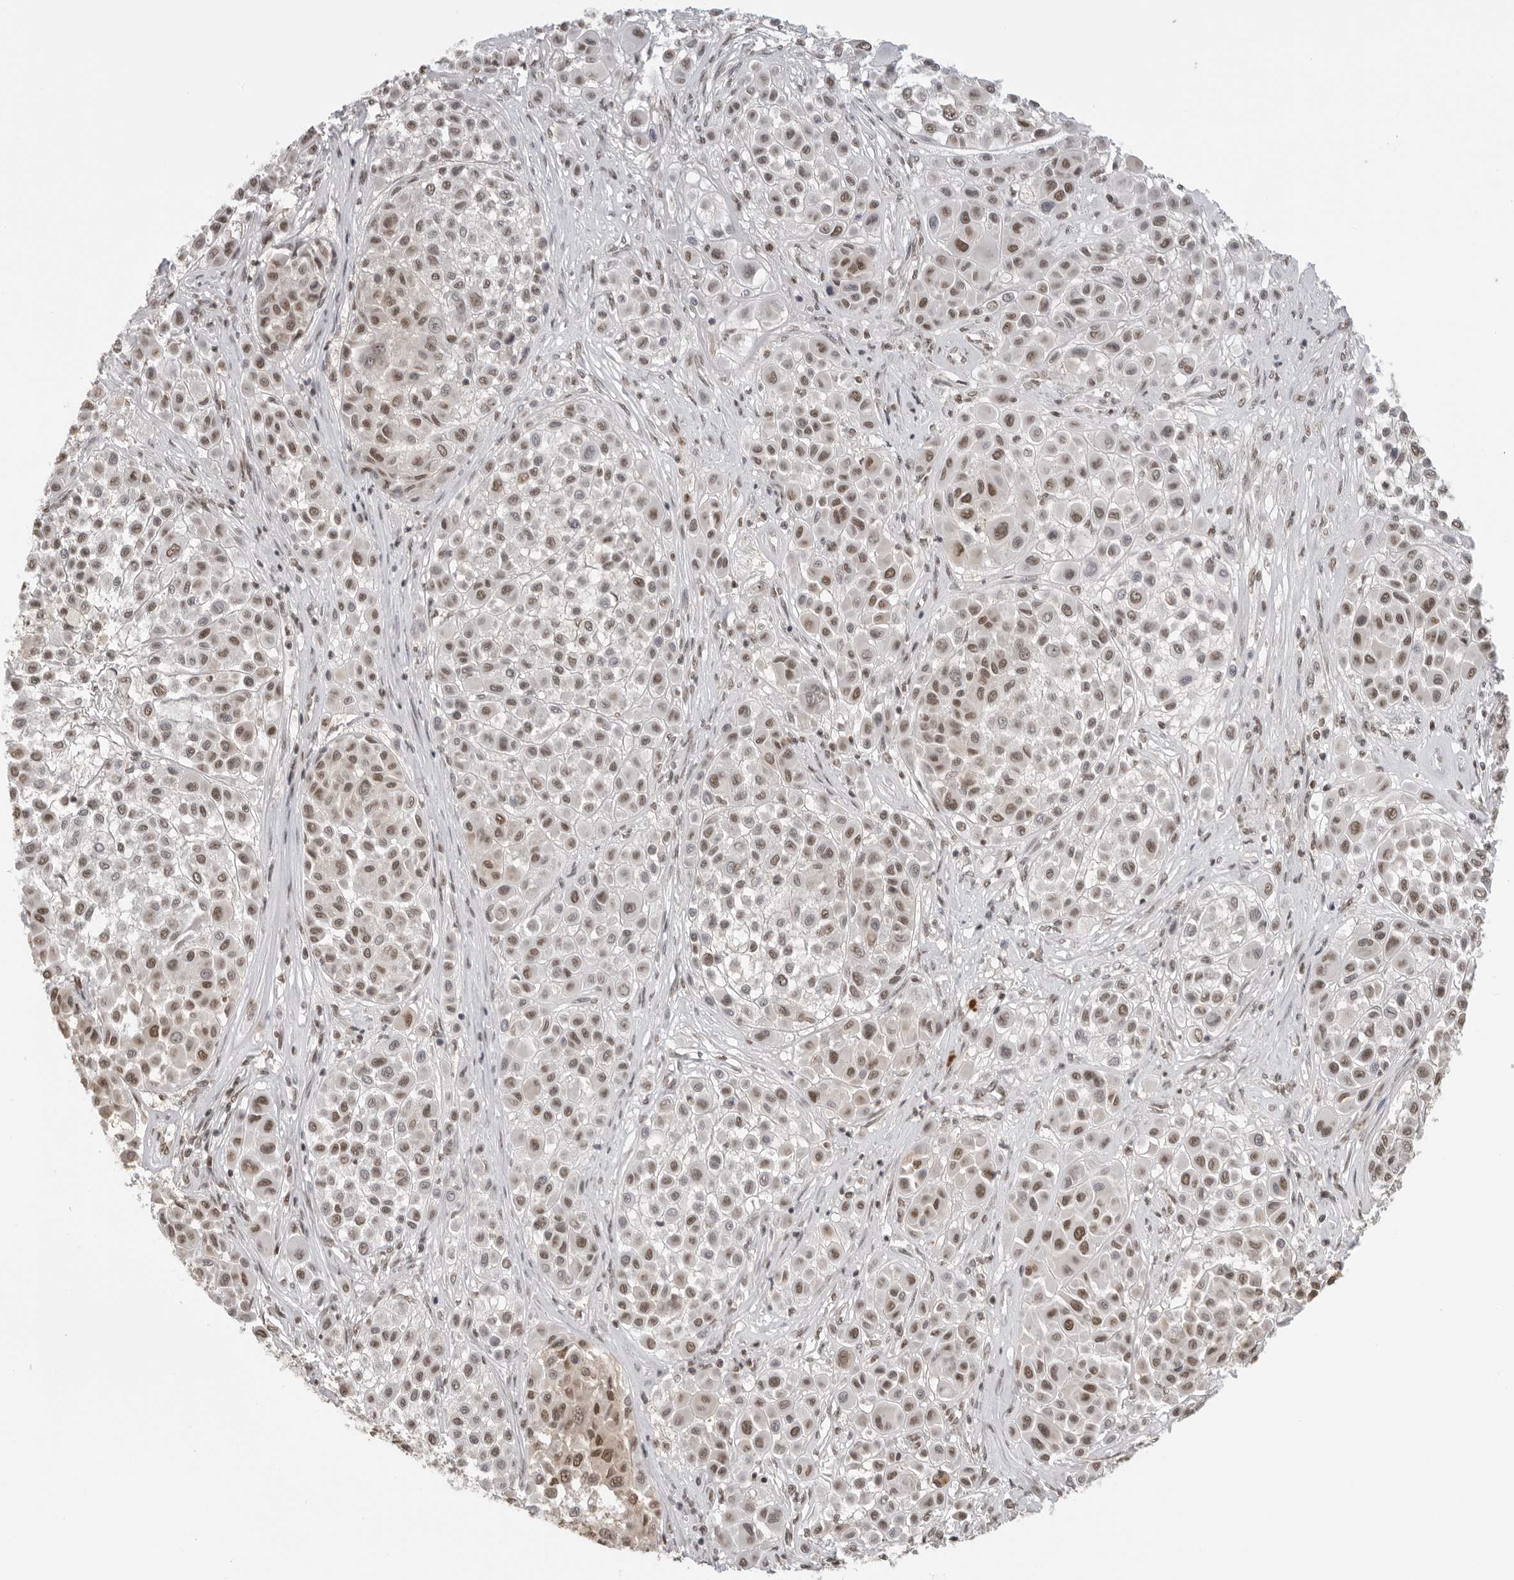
{"staining": {"intensity": "weak", "quantity": "25%-75%", "location": "nuclear"}, "tissue": "melanoma", "cell_type": "Tumor cells", "image_type": "cancer", "snomed": [{"axis": "morphology", "description": "Malignant melanoma, Metastatic site"}, {"axis": "topography", "description": "Soft tissue"}], "caption": "Protein staining of malignant melanoma (metastatic site) tissue shows weak nuclear positivity in approximately 25%-75% of tumor cells.", "gene": "RPA2", "patient": {"sex": "male", "age": 41}}